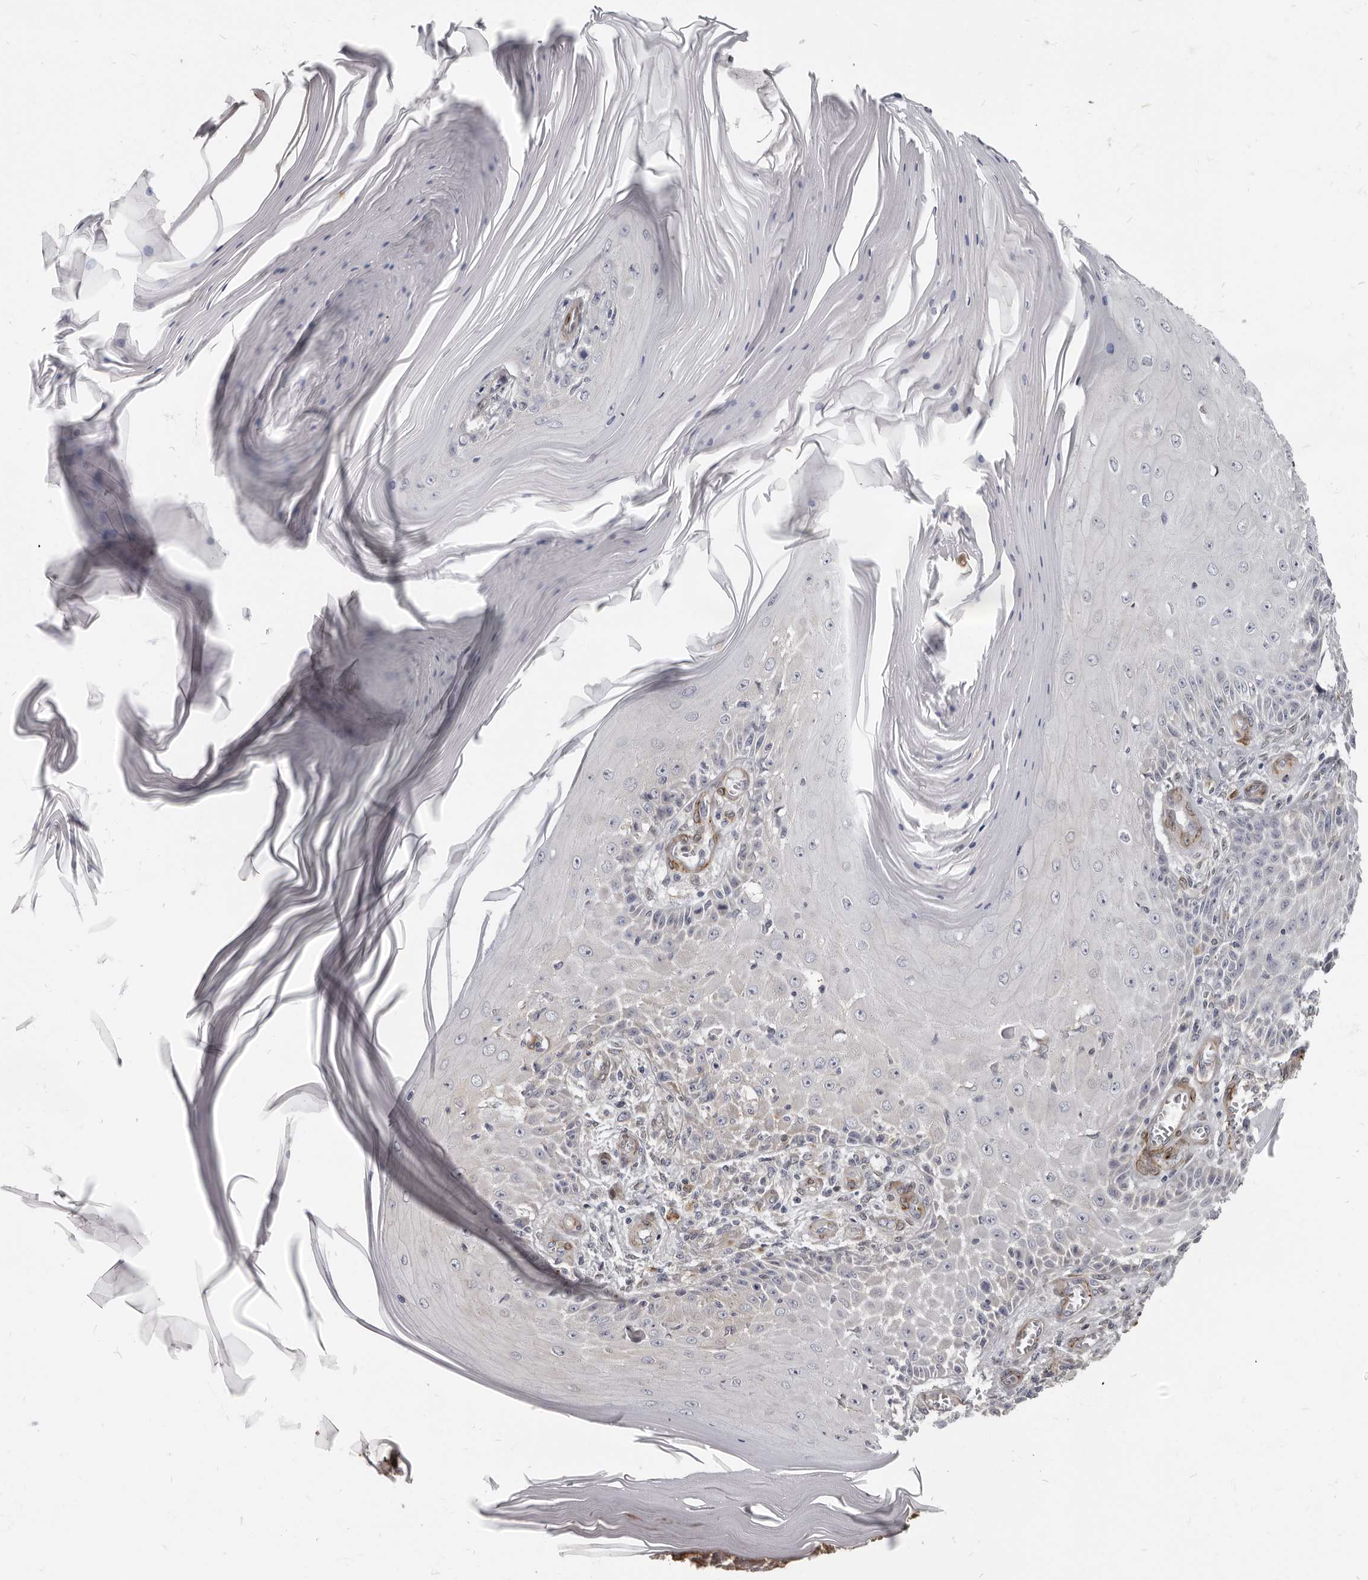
{"staining": {"intensity": "negative", "quantity": "none", "location": "none"}, "tissue": "skin cancer", "cell_type": "Tumor cells", "image_type": "cancer", "snomed": [{"axis": "morphology", "description": "Squamous cell carcinoma, NOS"}, {"axis": "topography", "description": "Skin"}], "caption": "Human skin squamous cell carcinoma stained for a protein using immunohistochemistry (IHC) demonstrates no expression in tumor cells.", "gene": "MRGPRF", "patient": {"sex": "female", "age": 73}}